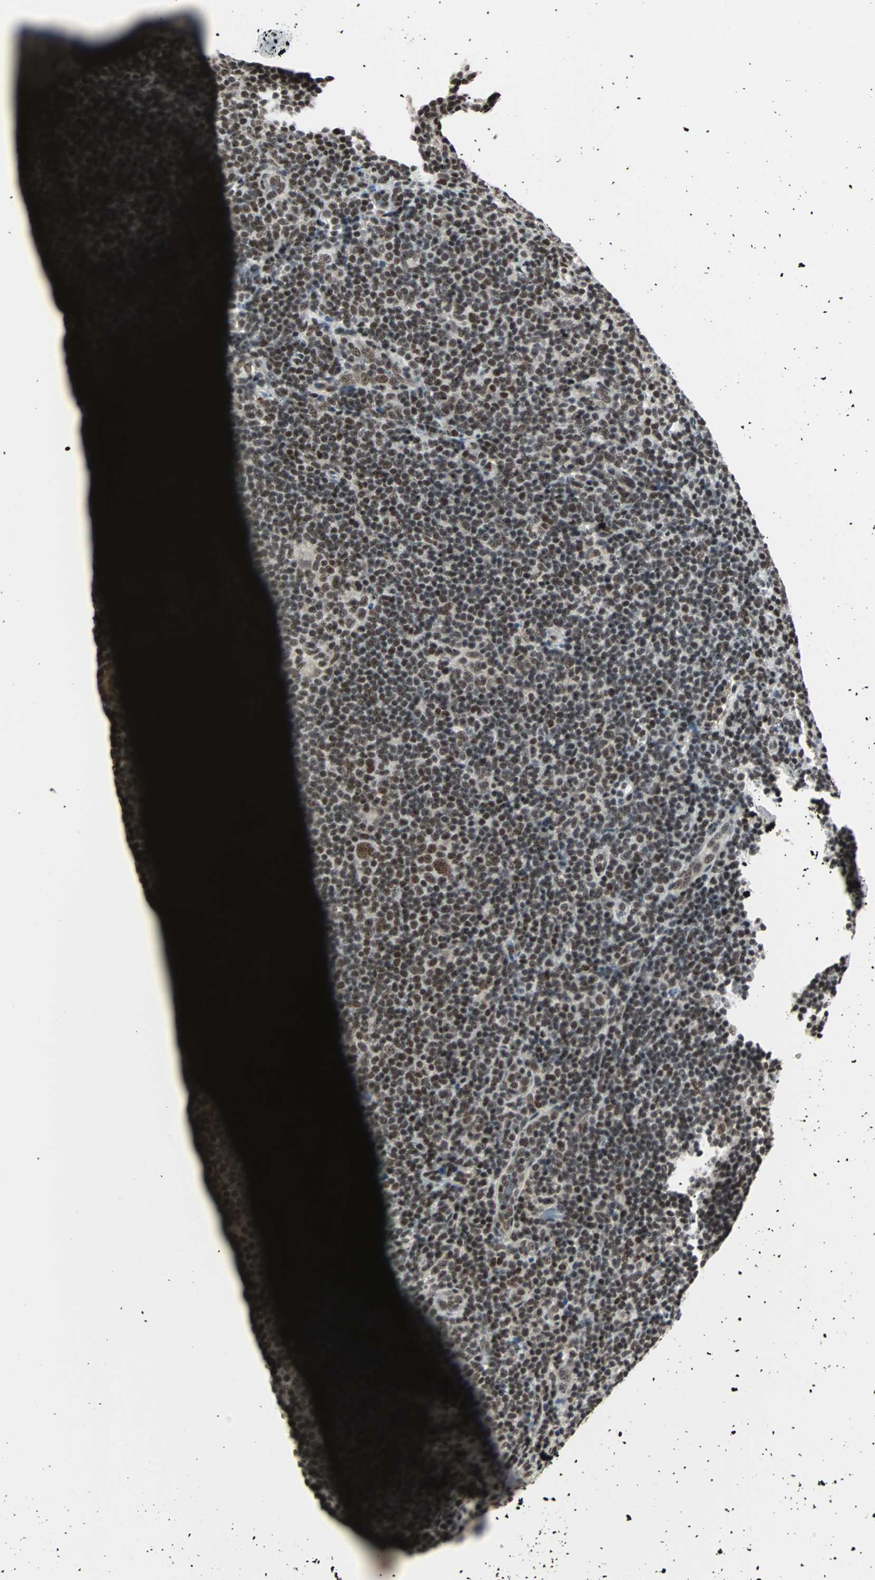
{"staining": {"intensity": "strong", "quantity": ">75%", "location": "nuclear"}, "tissue": "lymphoma", "cell_type": "Tumor cells", "image_type": "cancer", "snomed": [{"axis": "morphology", "description": "Hodgkin's disease, NOS"}, {"axis": "topography", "description": "Lymph node"}], "caption": "Human lymphoma stained for a protein (brown) shows strong nuclear positive staining in approximately >75% of tumor cells.", "gene": "TERF2IP", "patient": {"sex": "female", "age": 57}}